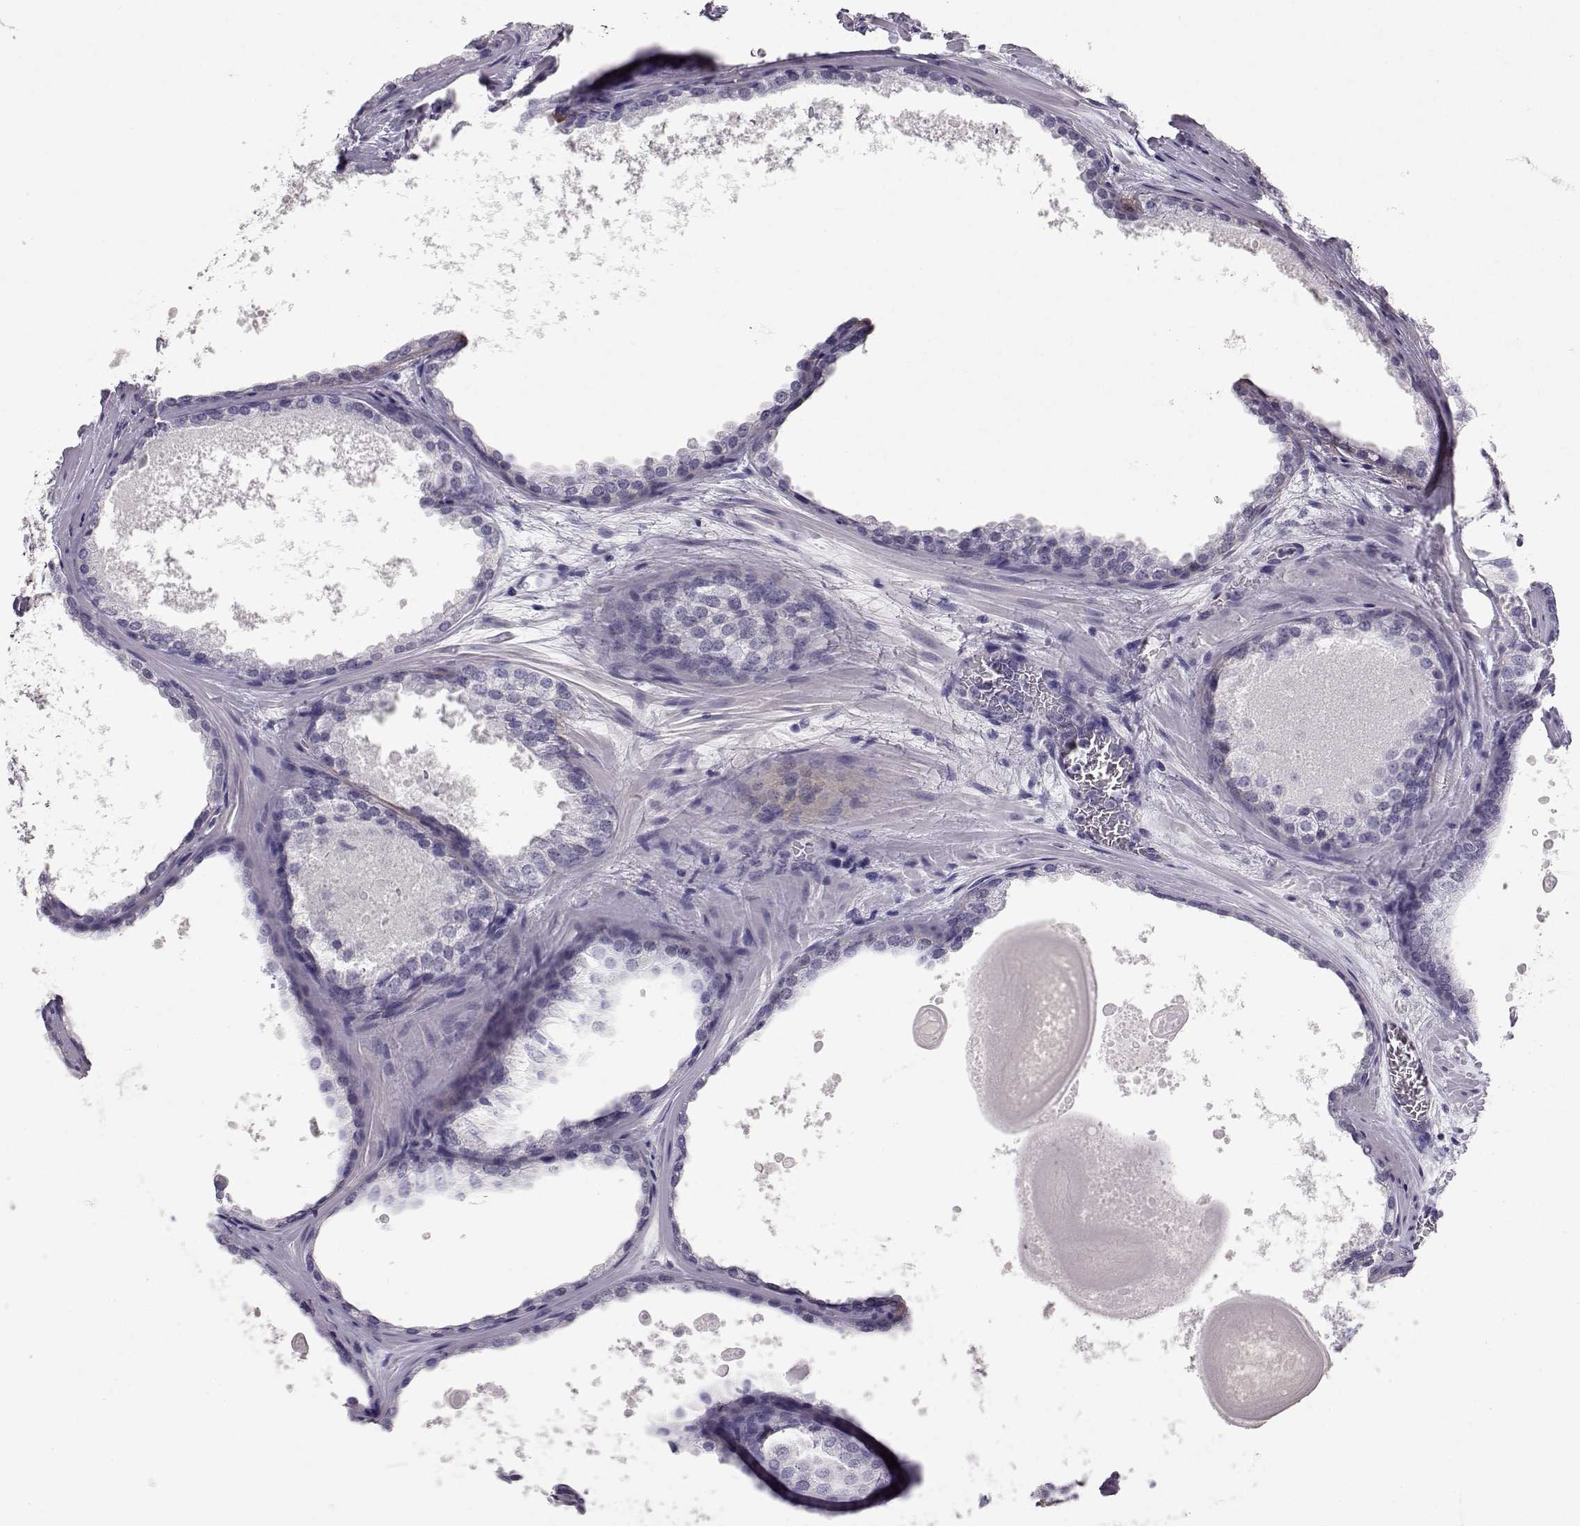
{"staining": {"intensity": "strong", "quantity": "<25%", "location": "cytoplasmic/membranous"}, "tissue": "prostate cancer", "cell_type": "Tumor cells", "image_type": "cancer", "snomed": [{"axis": "morphology", "description": "Adenocarcinoma, Low grade"}, {"axis": "topography", "description": "Prostate"}], "caption": "Immunohistochemistry staining of prostate adenocarcinoma (low-grade), which reveals medium levels of strong cytoplasmic/membranous positivity in about <25% of tumor cells indicating strong cytoplasmic/membranous protein expression. The staining was performed using DAB (brown) for protein detection and nuclei were counterstained in hematoxylin (blue).", "gene": "LAMB3", "patient": {"sex": "male", "age": 56}}